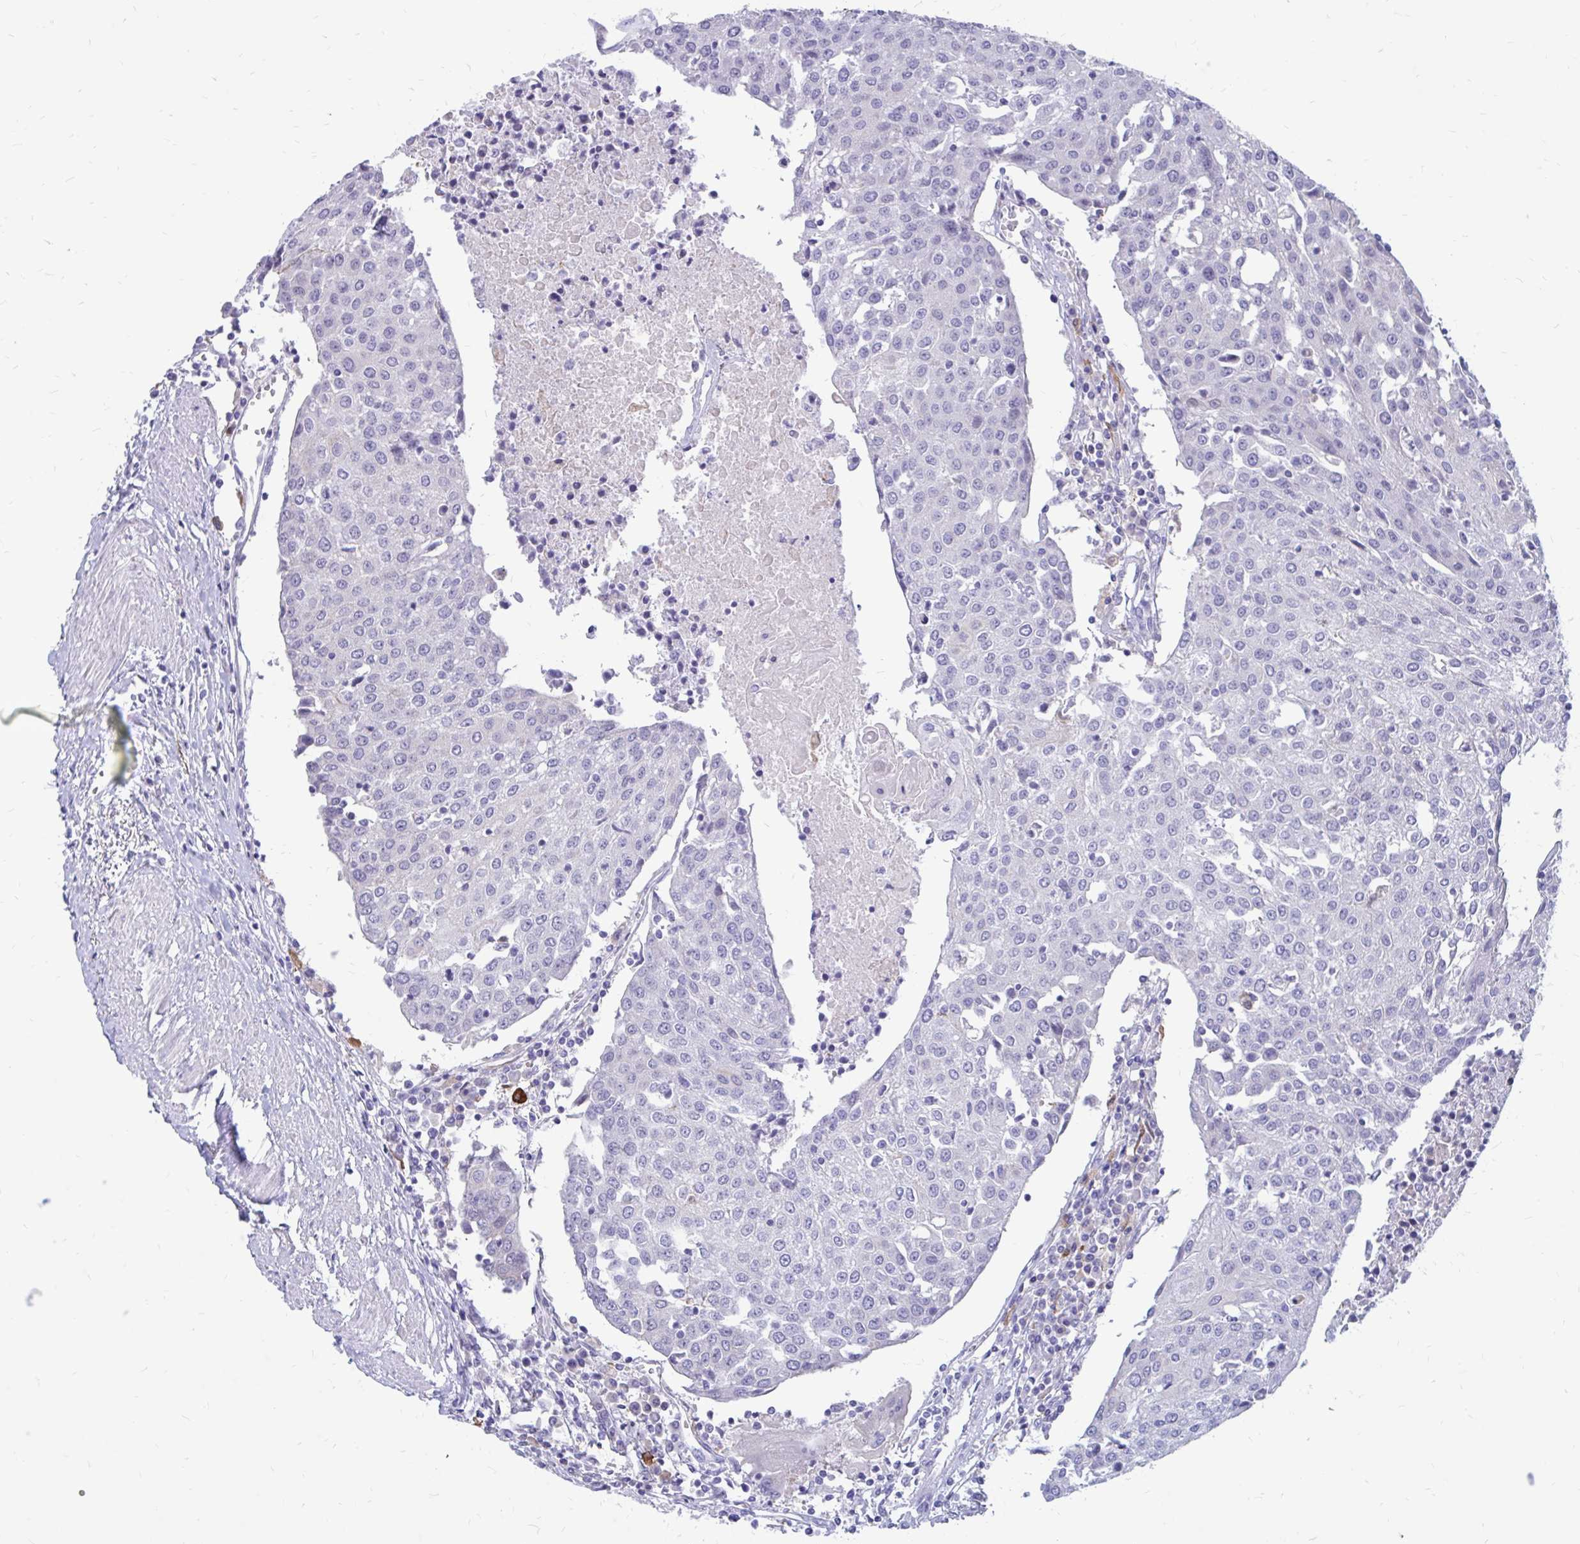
{"staining": {"intensity": "negative", "quantity": "none", "location": "none"}, "tissue": "urothelial cancer", "cell_type": "Tumor cells", "image_type": "cancer", "snomed": [{"axis": "morphology", "description": "Urothelial carcinoma, High grade"}, {"axis": "topography", "description": "Urinary bladder"}], "caption": "Immunohistochemistry of urothelial cancer exhibits no positivity in tumor cells.", "gene": "IGSF5", "patient": {"sex": "female", "age": 85}}